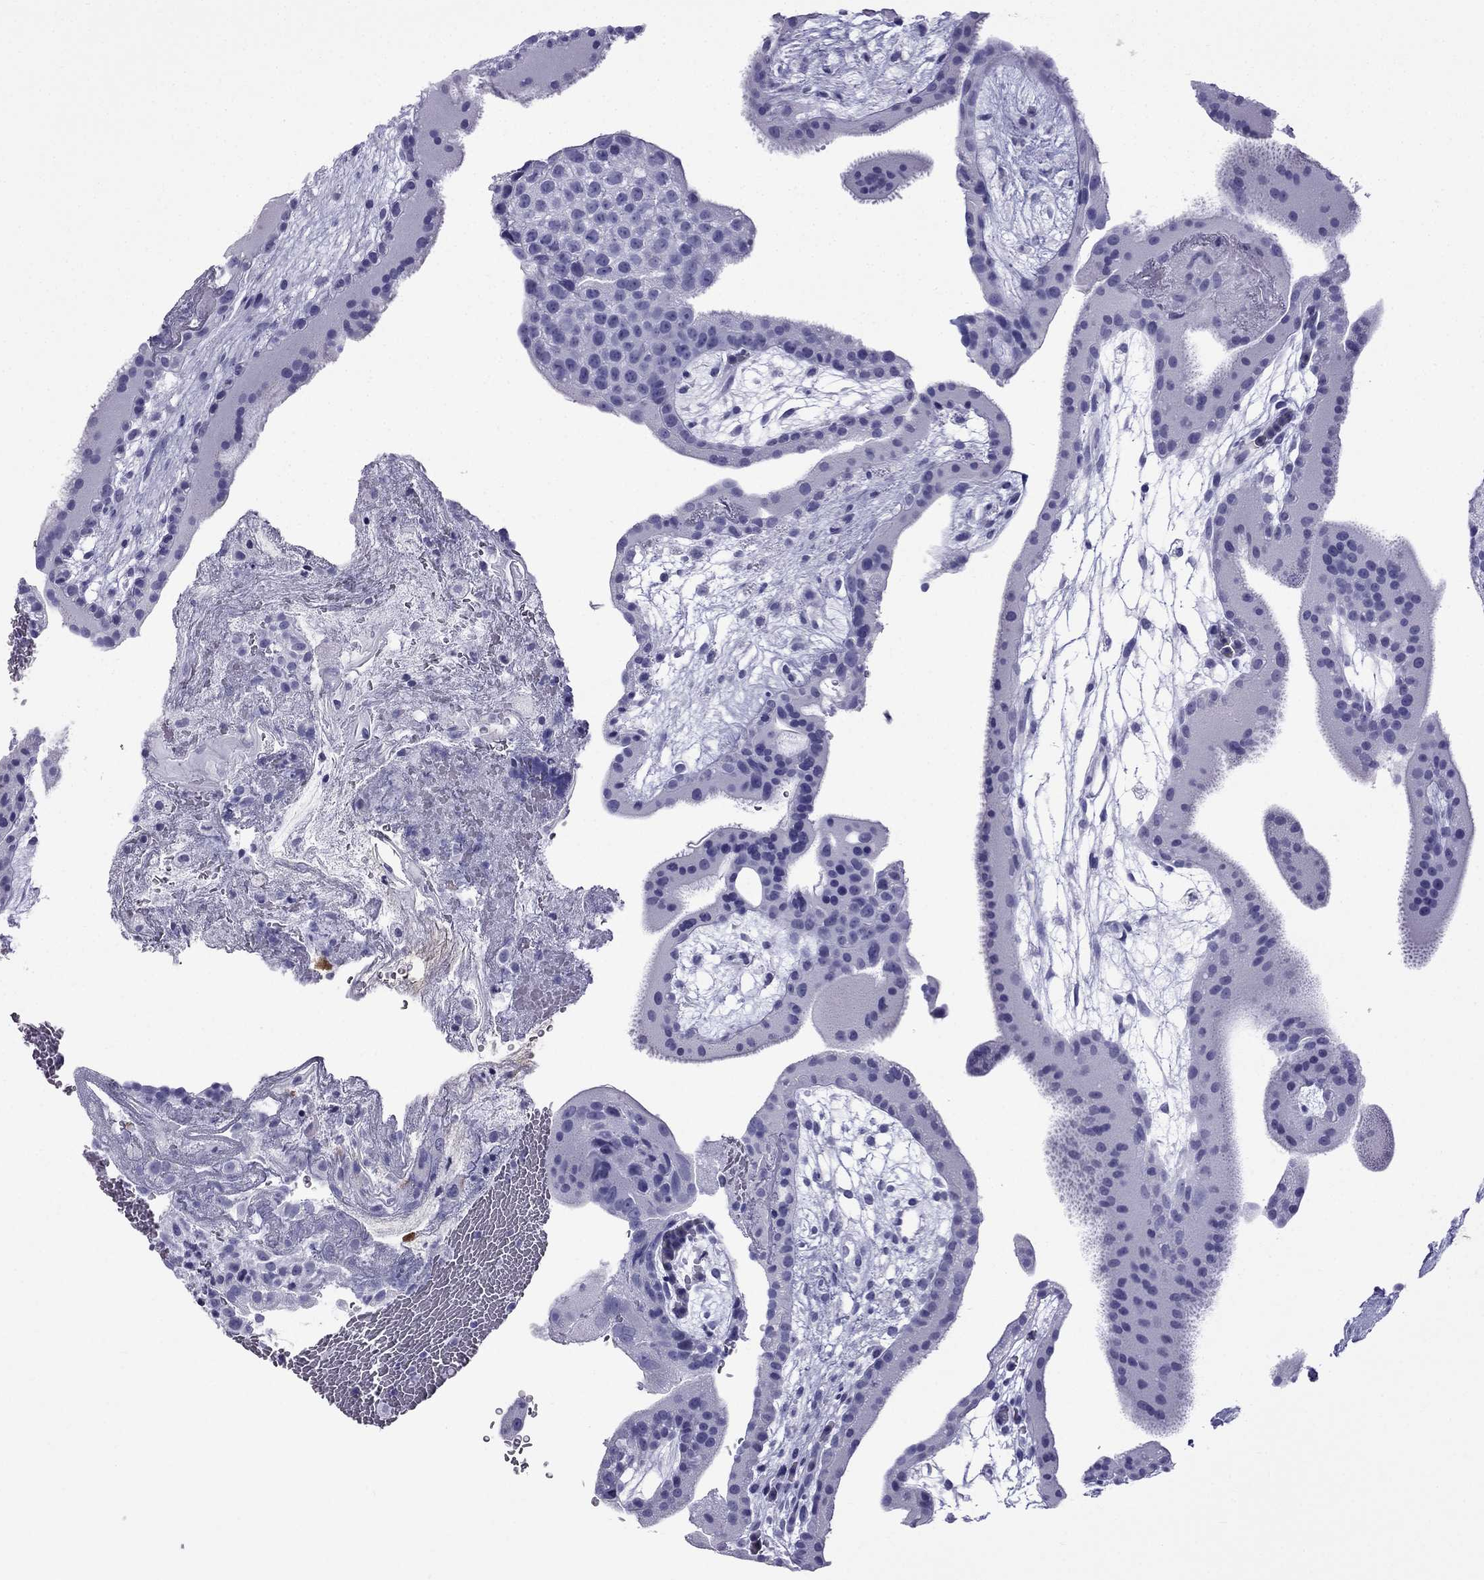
{"staining": {"intensity": "negative", "quantity": "none", "location": "none"}, "tissue": "placenta", "cell_type": "Decidual cells", "image_type": "normal", "snomed": [{"axis": "morphology", "description": "Normal tissue, NOS"}, {"axis": "topography", "description": "Placenta"}], "caption": "Photomicrograph shows no significant protein expression in decidual cells of normal placenta. (Brightfield microscopy of DAB (3,3'-diaminobenzidine) immunohistochemistry at high magnification).", "gene": "TFF3", "patient": {"sex": "female", "age": 19}}